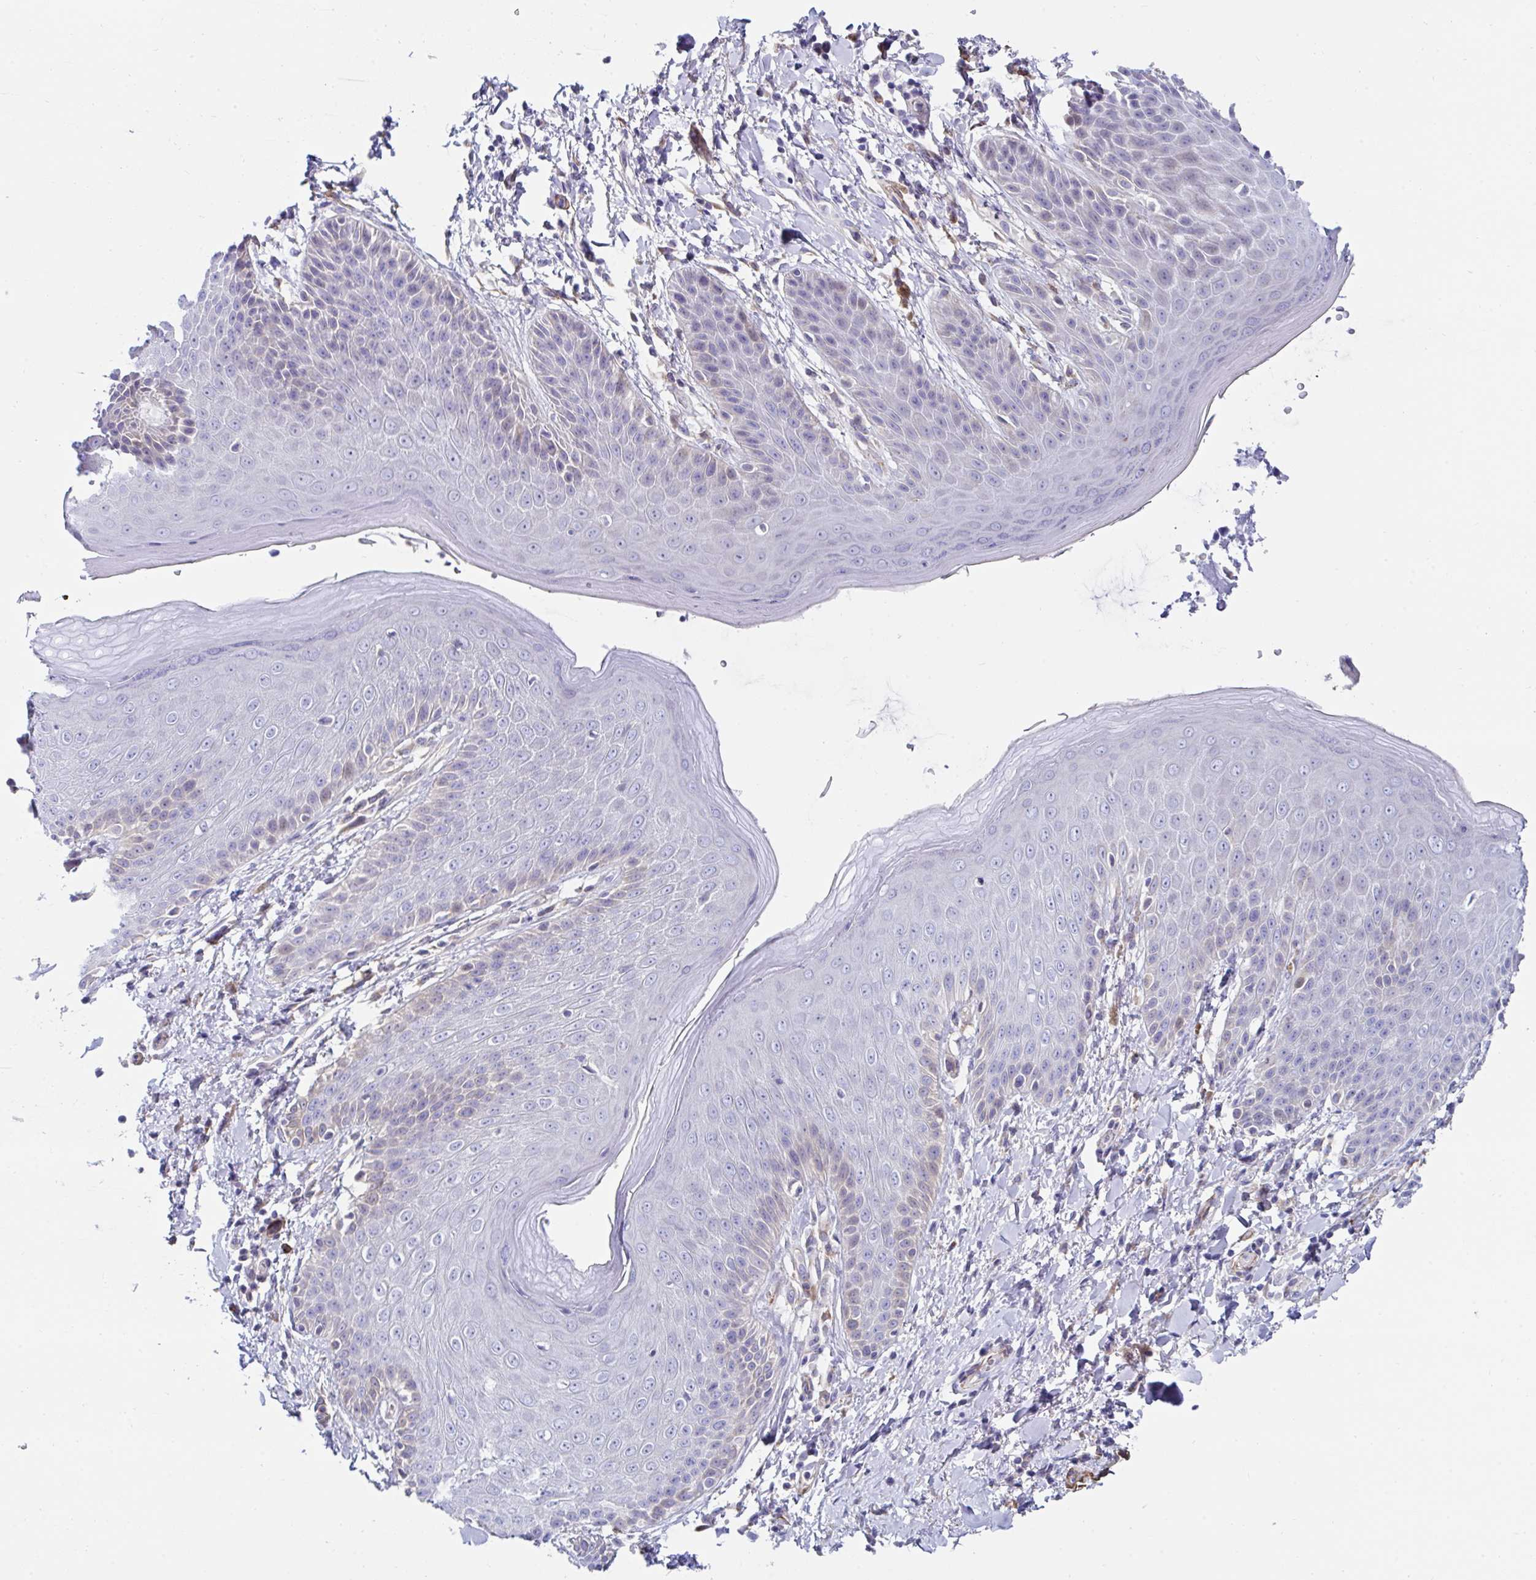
{"staining": {"intensity": "moderate", "quantity": "<25%", "location": "cytoplasmic/membranous"}, "tissue": "skin", "cell_type": "Epidermal cells", "image_type": "normal", "snomed": [{"axis": "morphology", "description": "Normal tissue, NOS"}, {"axis": "topography", "description": "Anal"}, {"axis": "topography", "description": "Peripheral nerve tissue"}], "caption": "Epidermal cells reveal low levels of moderate cytoplasmic/membranous expression in approximately <25% of cells in benign human skin. Using DAB (brown) and hematoxylin (blue) stains, captured at high magnification using brightfield microscopy.", "gene": "FBXL13", "patient": {"sex": "male", "age": 51}}